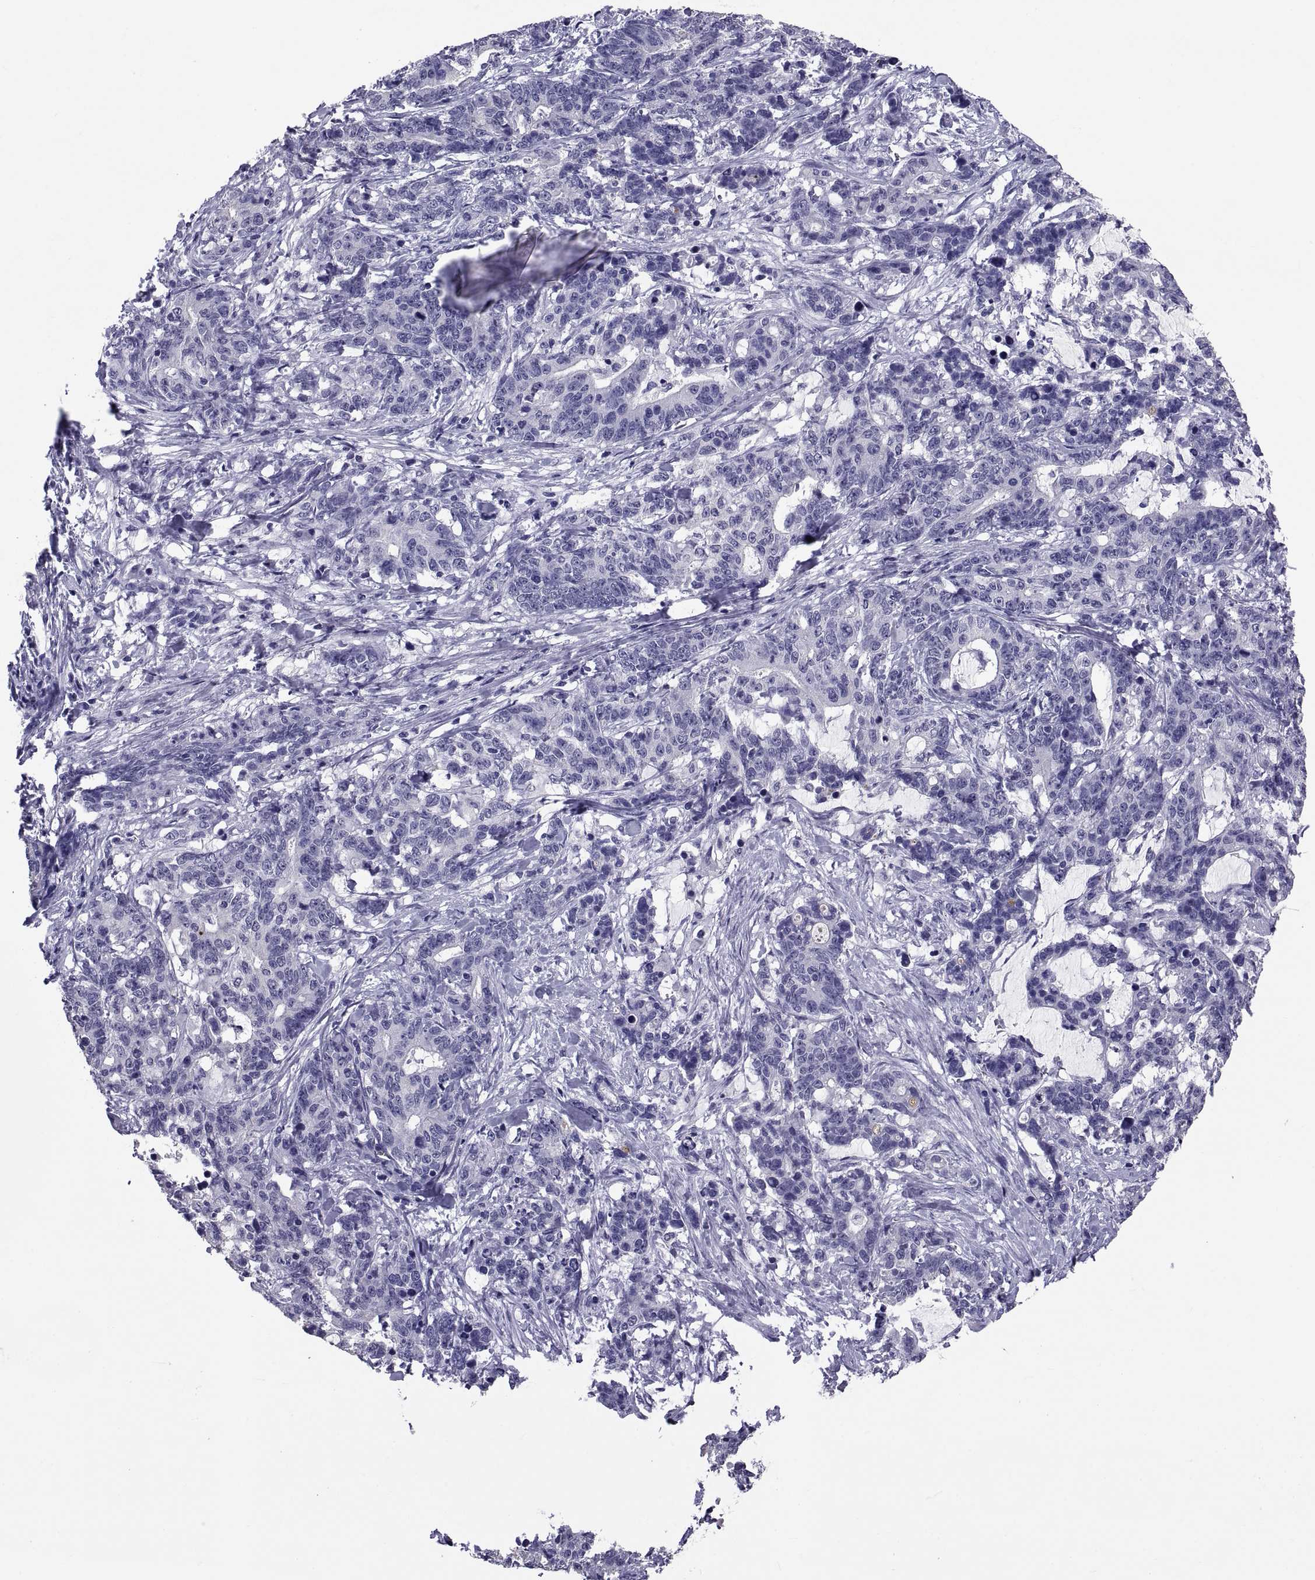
{"staining": {"intensity": "negative", "quantity": "none", "location": "none"}, "tissue": "stomach cancer", "cell_type": "Tumor cells", "image_type": "cancer", "snomed": [{"axis": "morphology", "description": "Normal tissue, NOS"}, {"axis": "morphology", "description": "Adenocarcinoma, NOS"}, {"axis": "topography", "description": "Stomach"}], "caption": "IHC of human stomach adenocarcinoma exhibits no staining in tumor cells.", "gene": "TGFBR3L", "patient": {"sex": "female", "age": 64}}